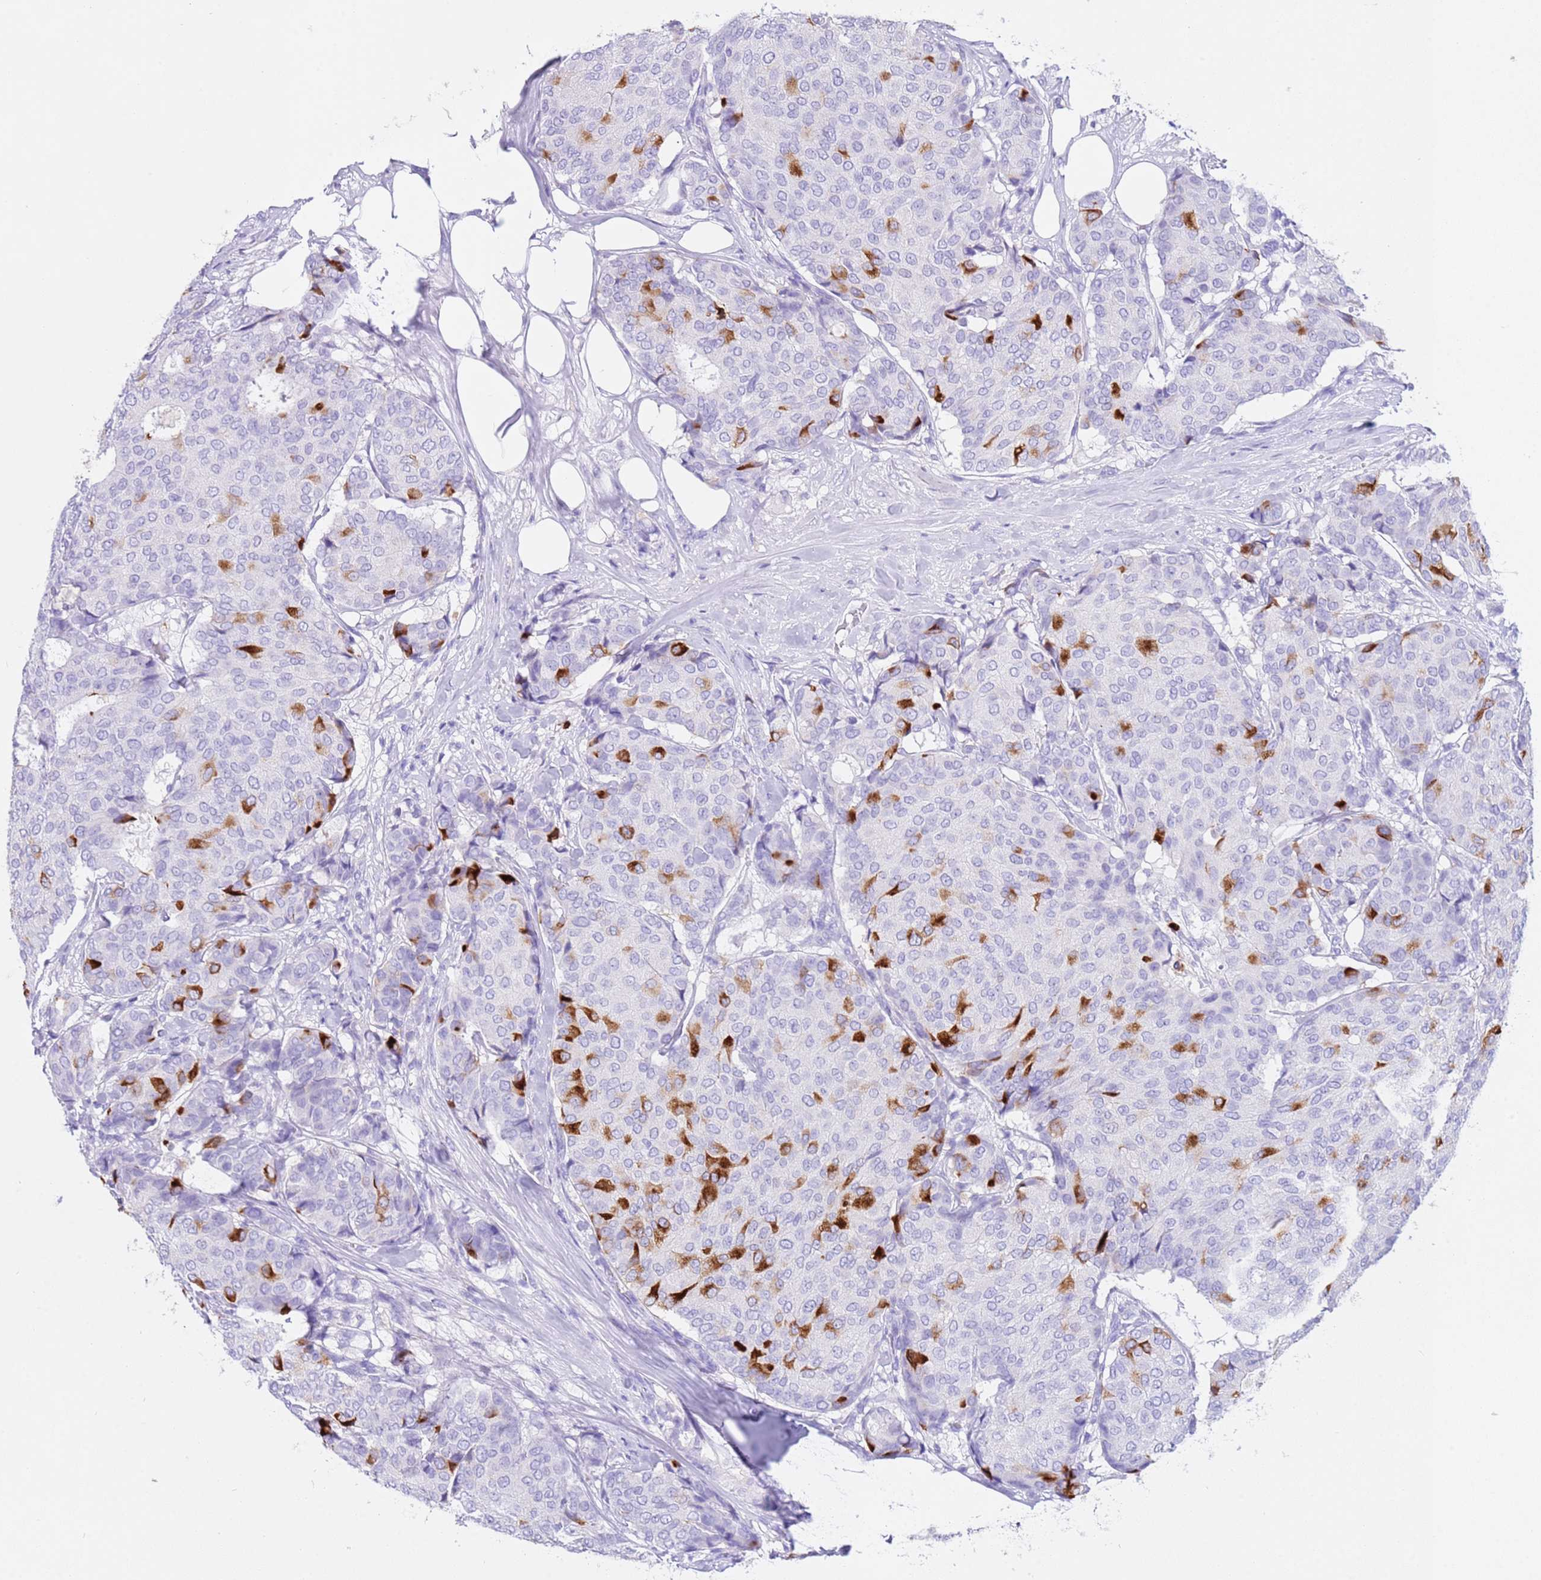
{"staining": {"intensity": "strong", "quantity": "<25%", "location": "cytoplasmic/membranous"}, "tissue": "breast cancer", "cell_type": "Tumor cells", "image_type": "cancer", "snomed": [{"axis": "morphology", "description": "Duct carcinoma"}, {"axis": "topography", "description": "Breast"}], "caption": "Immunohistochemical staining of breast cancer shows medium levels of strong cytoplasmic/membranous protein expression in about <25% of tumor cells.", "gene": "CPB1", "patient": {"sex": "female", "age": 75}}